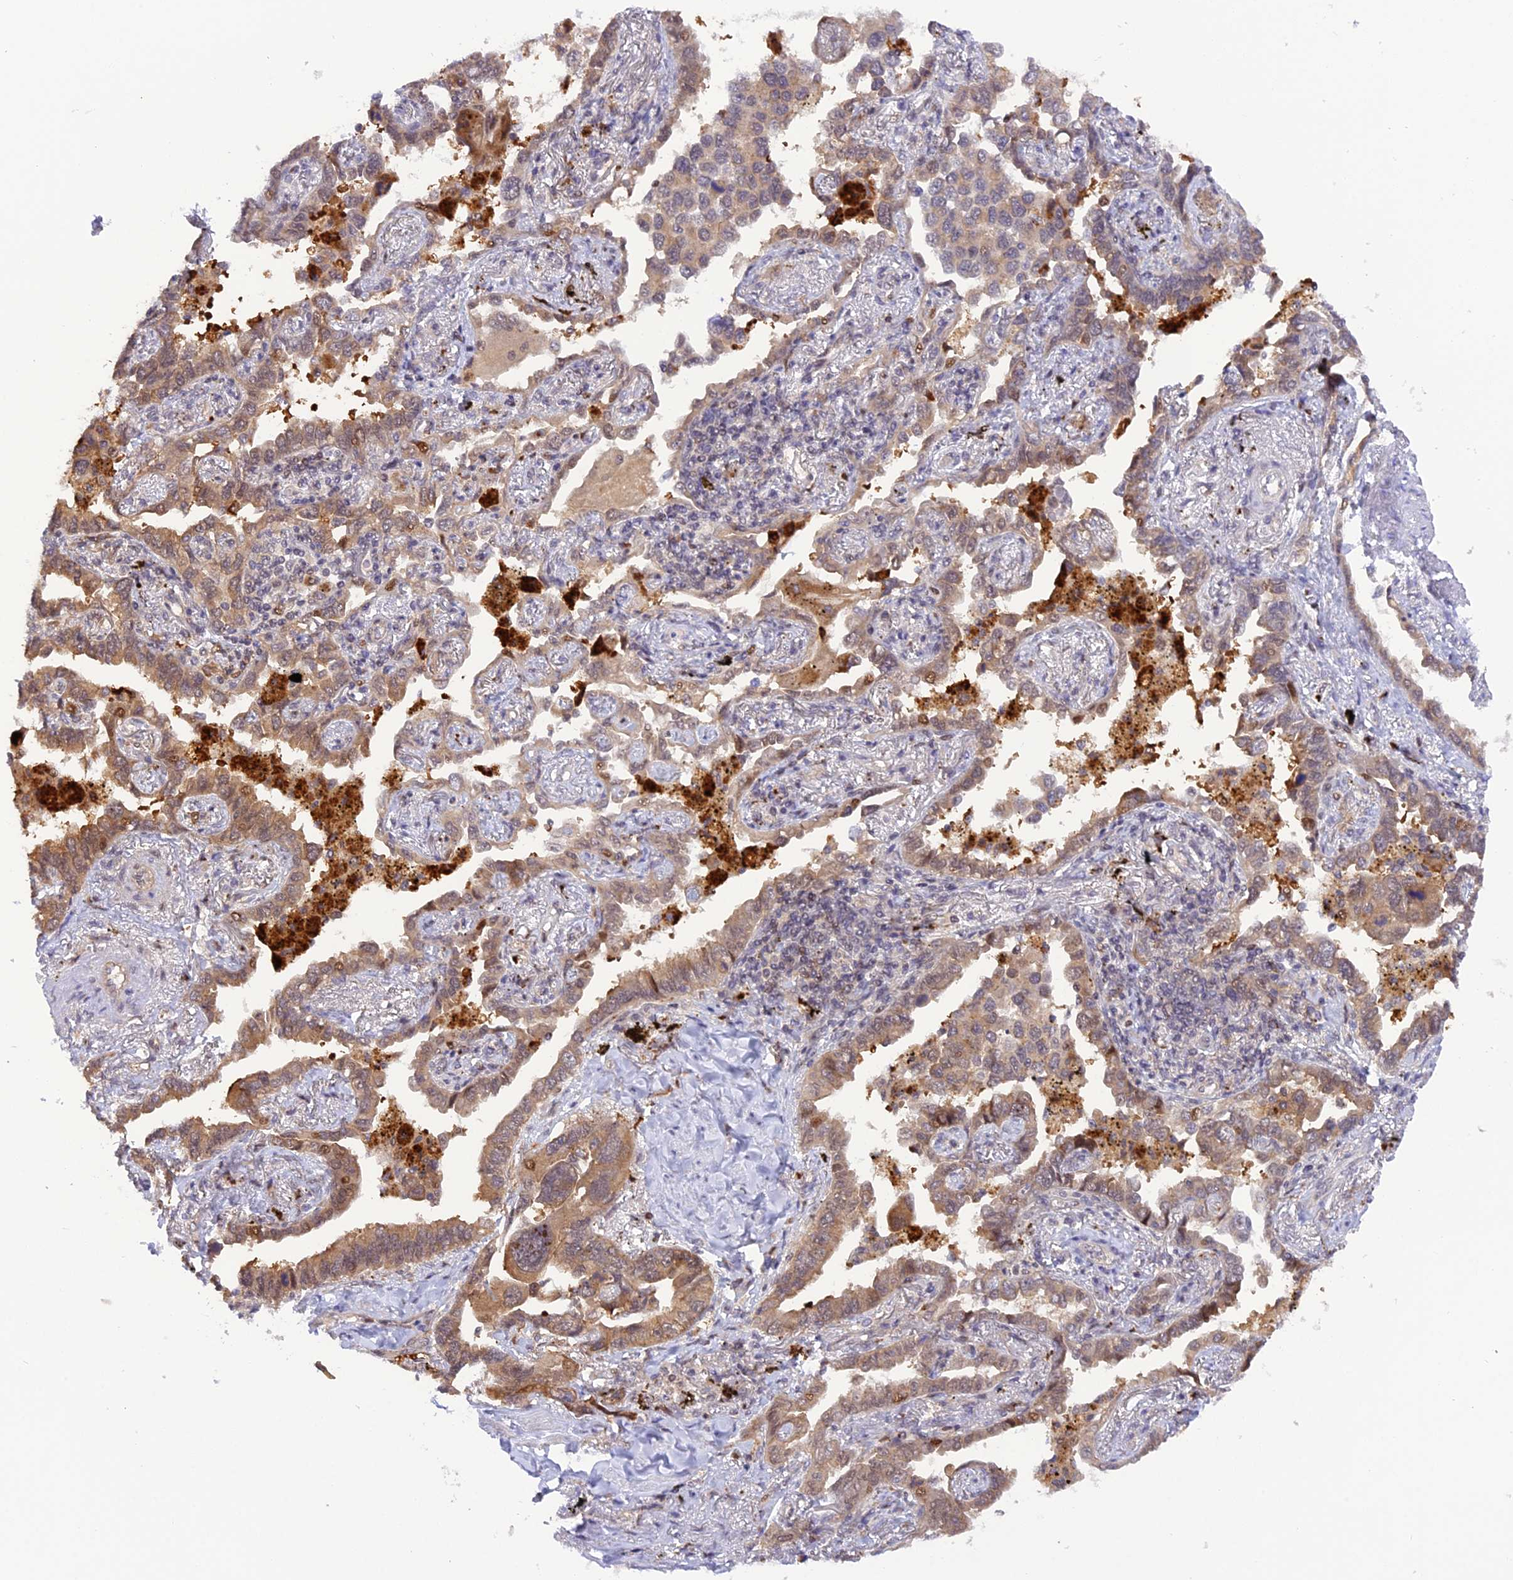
{"staining": {"intensity": "weak", "quantity": ">75%", "location": "cytoplasmic/membranous,nuclear"}, "tissue": "lung cancer", "cell_type": "Tumor cells", "image_type": "cancer", "snomed": [{"axis": "morphology", "description": "Adenocarcinoma, NOS"}, {"axis": "topography", "description": "Lung"}], "caption": "The immunohistochemical stain highlights weak cytoplasmic/membranous and nuclear positivity in tumor cells of lung cancer (adenocarcinoma) tissue.", "gene": "SAMD4A", "patient": {"sex": "male", "age": 67}}